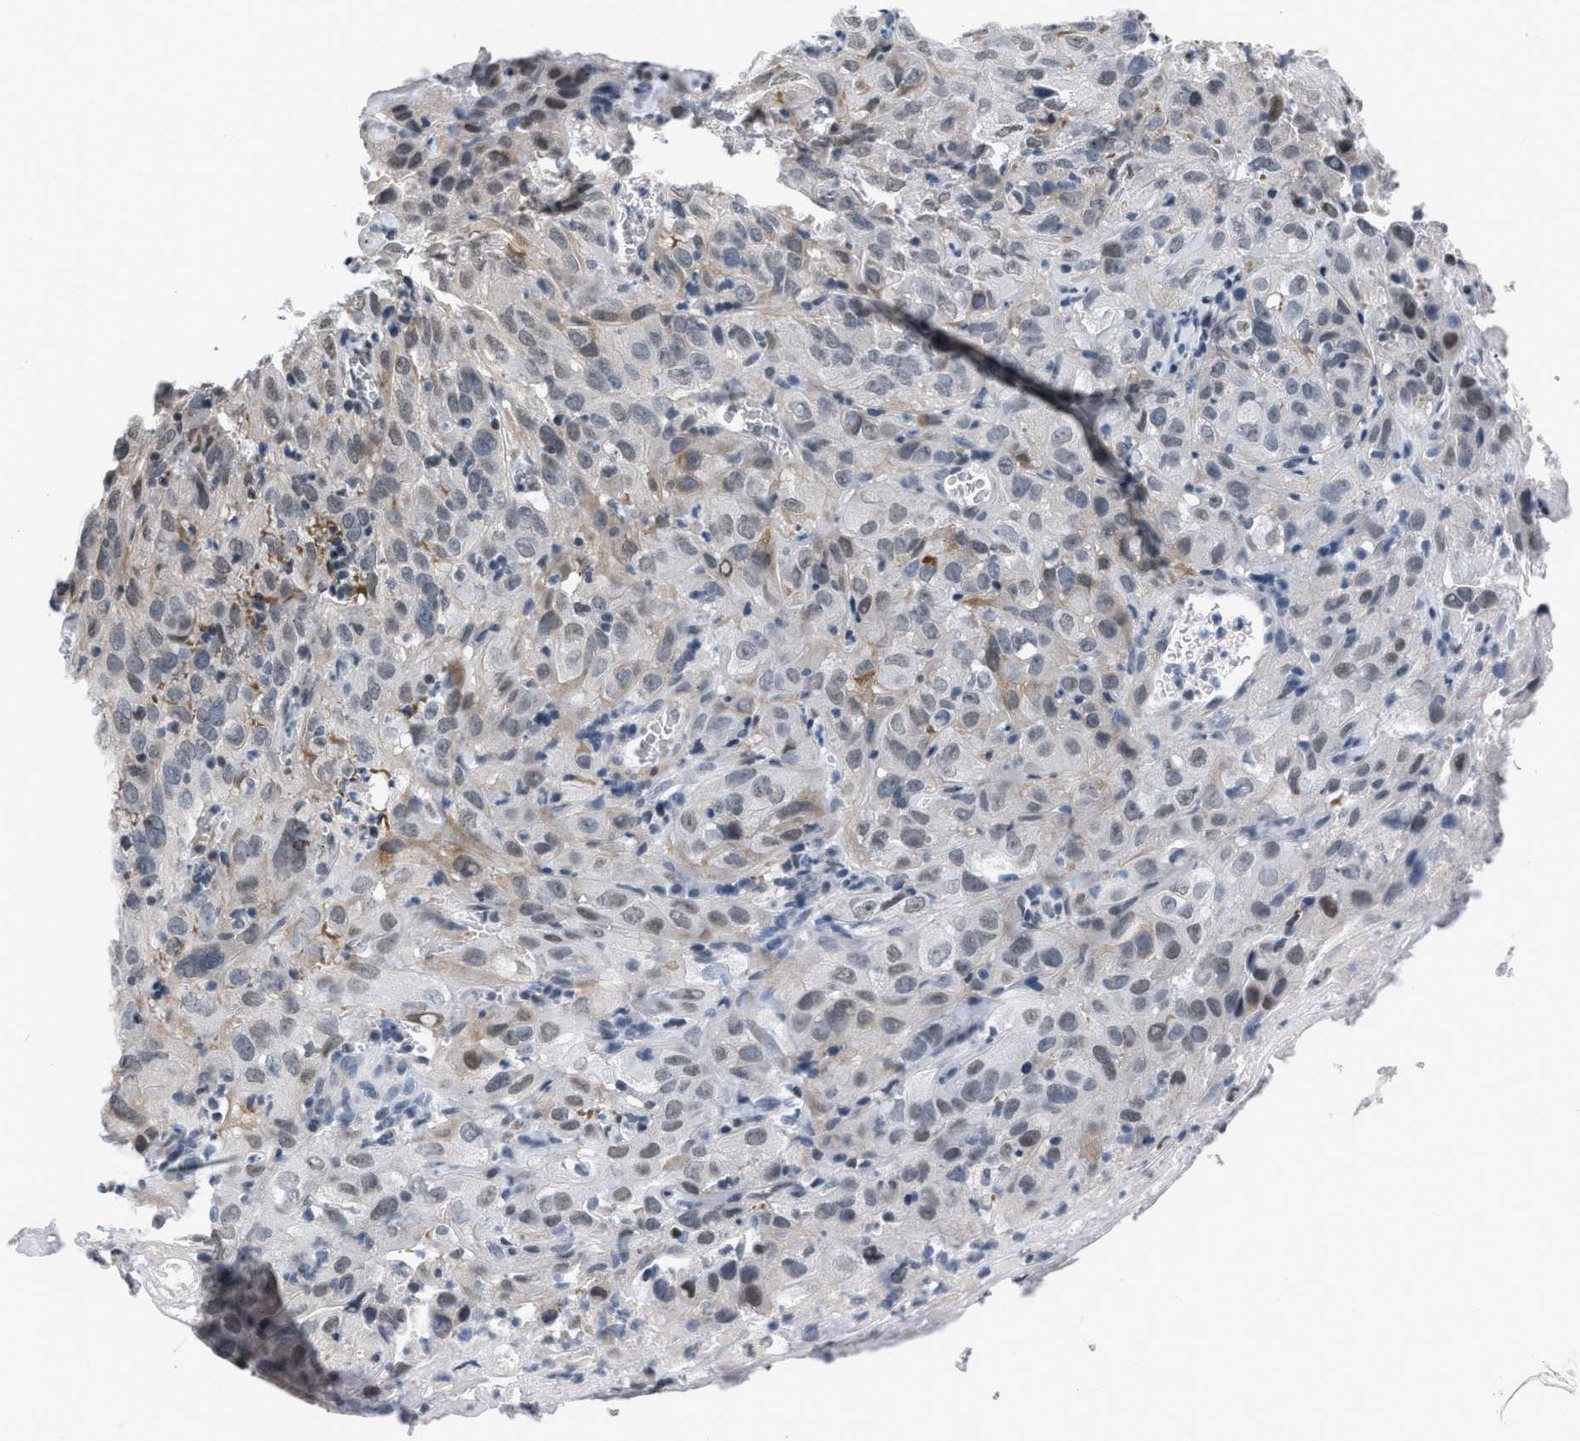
{"staining": {"intensity": "weak", "quantity": "25%-75%", "location": "nuclear"}, "tissue": "cervical cancer", "cell_type": "Tumor cells", "image_type": "cancer", "snomed": [{"axis": "morphology", "description": "Squamous cell carcinoma, NOS"}, {"axis": "topography", "description": "Cervix"}], "caption": "A histopathology image showing weak nuclear expression in about 25%-75% of tumor cells in cervical cancer (squamous cell carcinoma), as visualized by brown immunohistochemical staining.", "gene": "RAF1", "patient": {"sex": "female", "age": 32}}